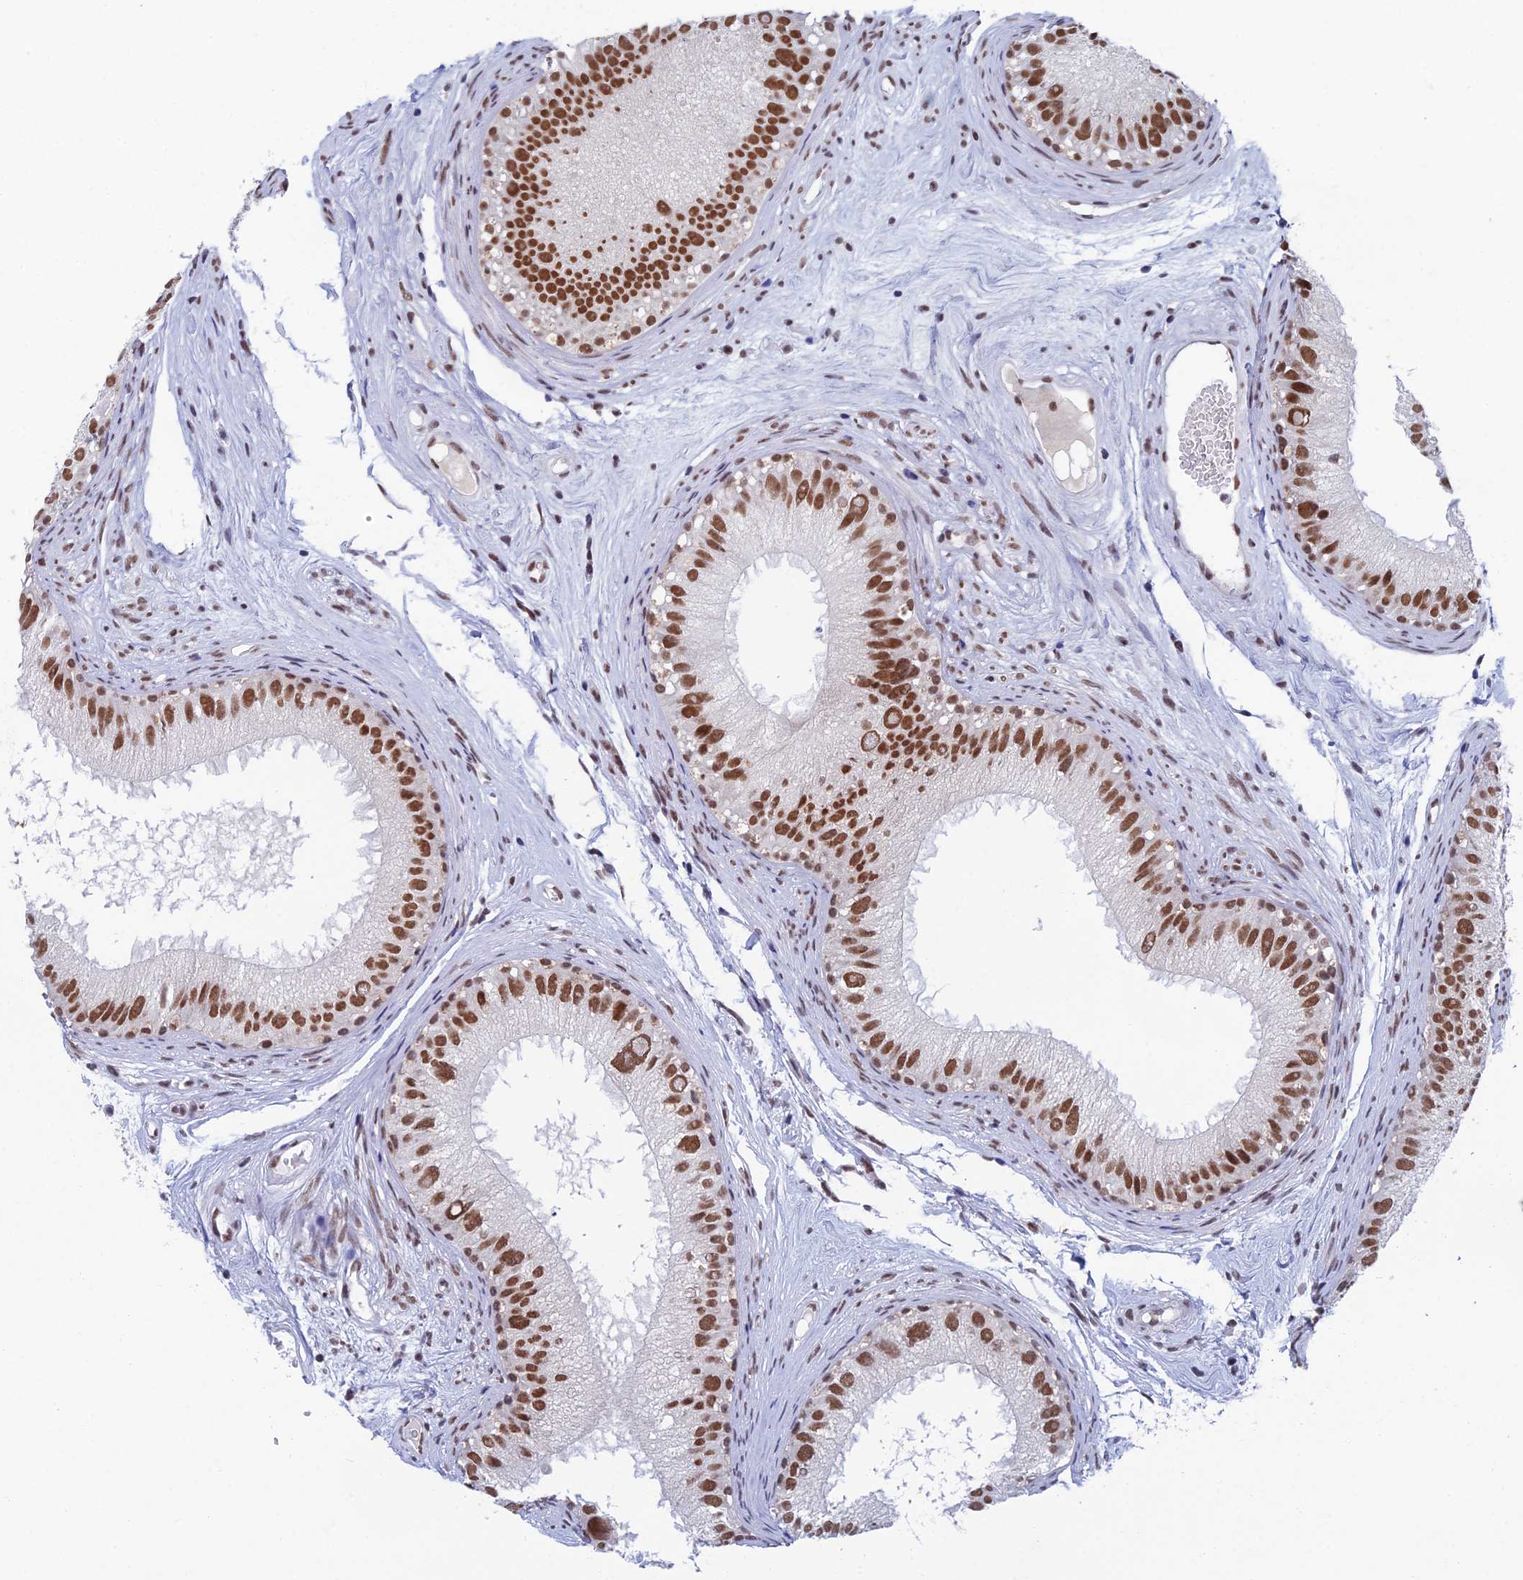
{"staining": {"intensity": "strong", "quantity": ">75%", "location": "nuclear"}, "tissue": "epididymis", "cell_type": "Glandular cells", "image_type": "normal", "snomed": [{"axis": "morphology", "description": "Normal tissue, NOS"}, {"axis": "topography", "description": "Epididymis"}], "caption": "The immunohistochemical stain labels strong nuclear expression in glandular cells of unremarkable epididymis.", "gene": "NABP2", "patient": {"sex": "male", "age": 77}}